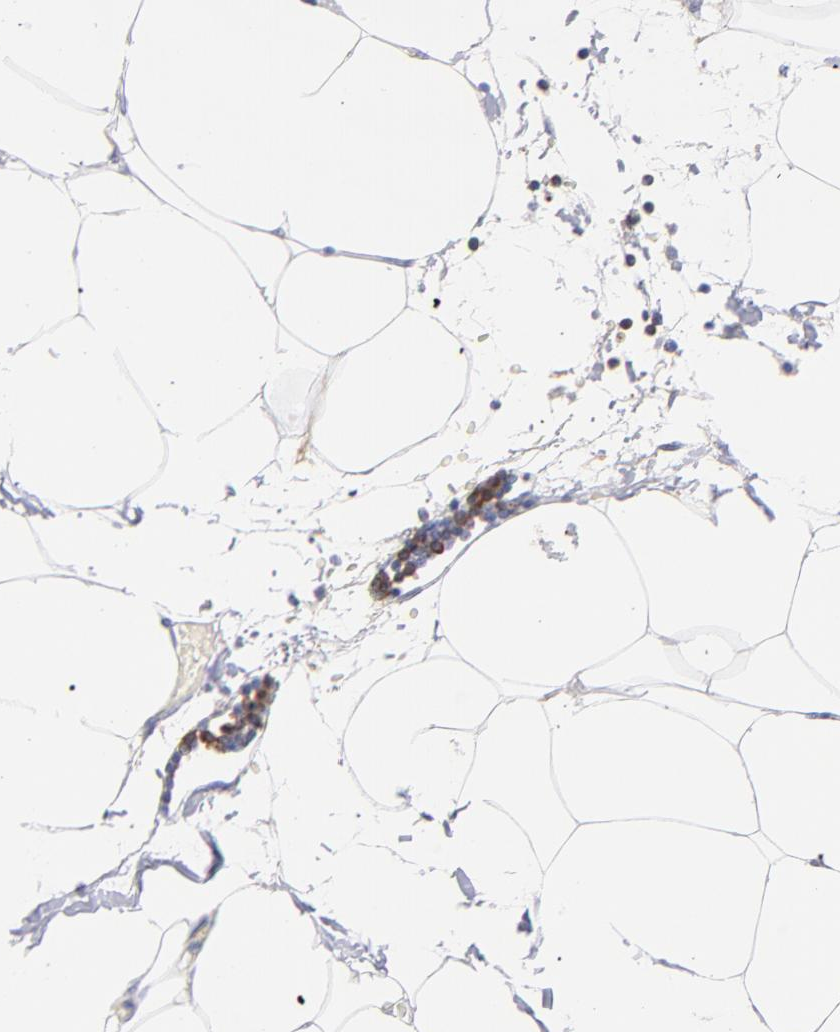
{"staining": {"intensity": "negative", "quantity": "none", "location": "none"}, "tissue": "adipose tissue", "cell_type": "Adipocytes", "image_type": "normal", "snomed": [{"axis": "morphology", "description": "Normal tissue, NOS"}, {"axis": "morphology", "description": "Adenocarcinoma, NOS"}, {"axis": "topography", "description": "Colon"}, {"axis": "topography", "description": "Peripheral nerve tissue"}], "caption": "This is a histopathology image of immunohistochemistry (IHC) staining of unremarkable adipose tissue, which shows no positivity in adipocytes.", "gene": "PRKCA", "patient": {"sex": "male", "age": 14}}